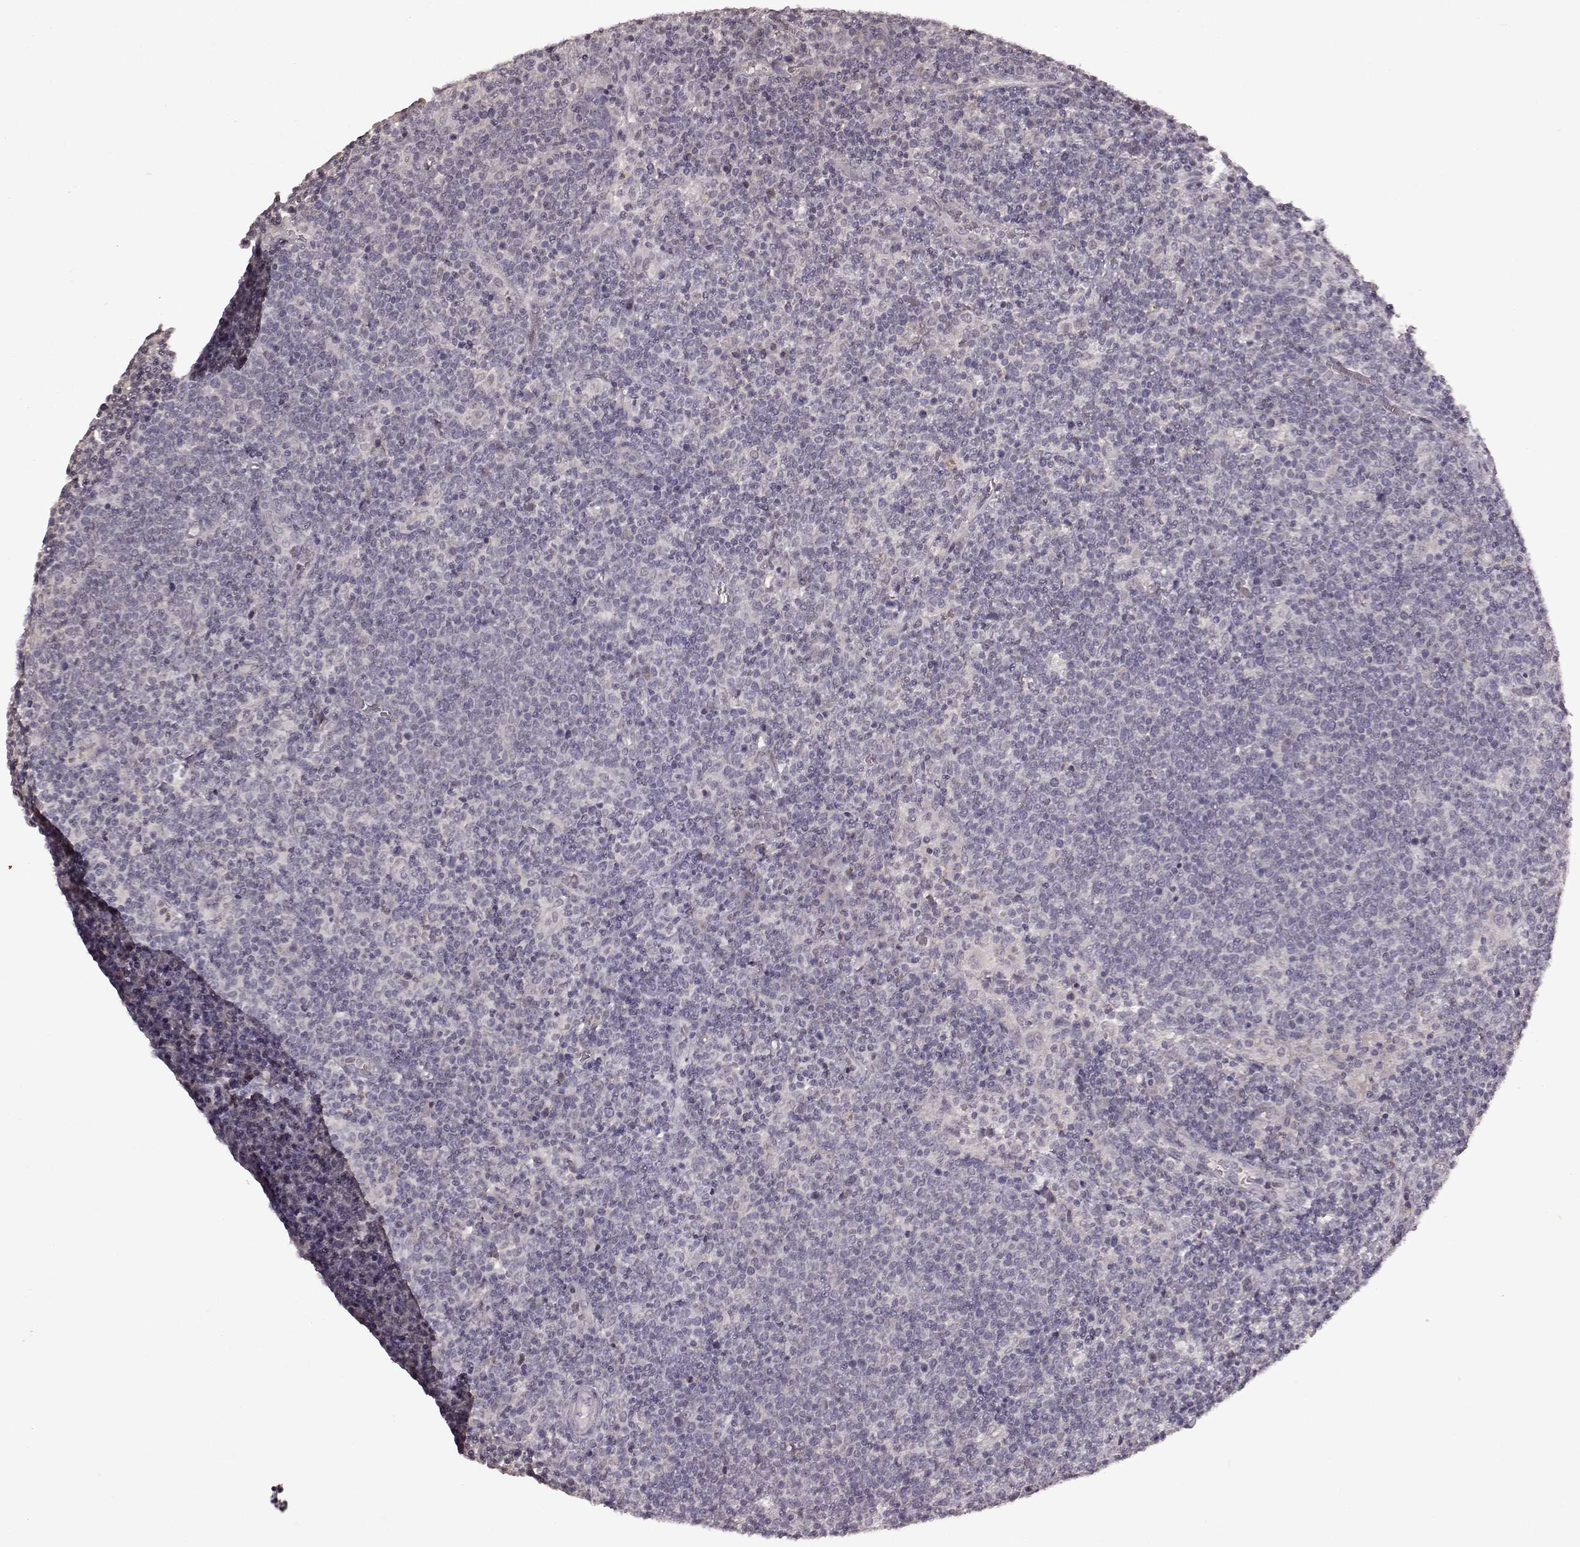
{"staining": {"intensity": "negative", "quantity": "none", "location": "none"}, "tissue": "lymphoma", "cell_type": "Tumor cells", "image_type": "cancer", "snomed": [{"axis": "morphology", "description": "Malignant lymphoma, non-Hodgkin's type, High grade"}, {"axis": "topography", "description": "Lymph node"}], "caption": "The micrograph demonstrates no staining of tumor cells in lymphoma.", "gene": "LHB", "patient": {"sex": "male", "age": 61}}